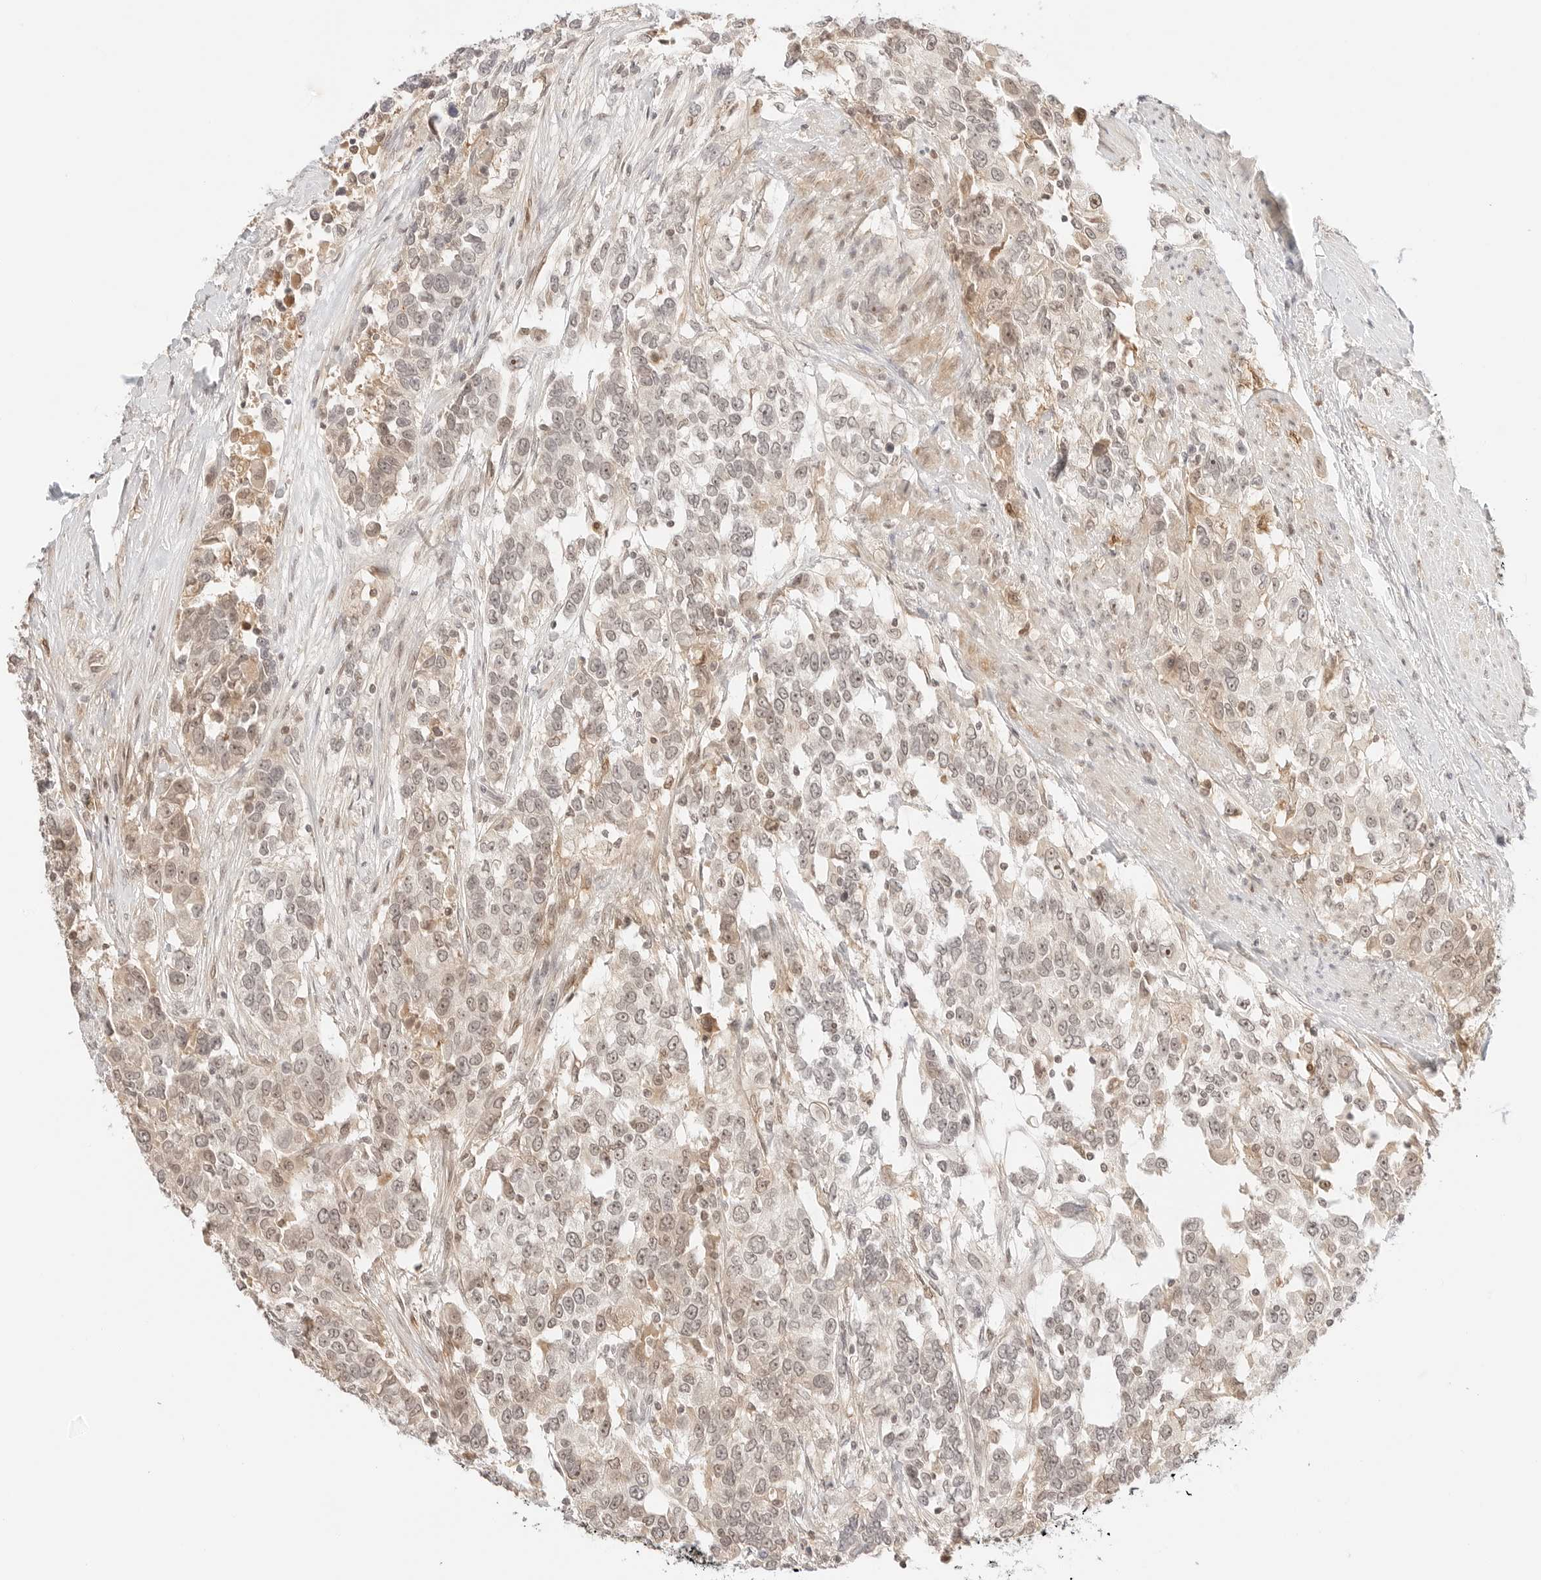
{"staining": {"intensity": "moderate", "quantity": "<25%", "location": "cytoplasmic/membranous,nuclear"}, "tissue": "urothelial cancer", "cell_type": "Tumor cells", "image_type": "cancer", "snomed": [{"axis": "morphology", "description": "Urothelial carcinoma, High grade"}, {"axis": "topography", "description": "Urinary bladder"}], "caption": "Tumor cells show low levels of moderate cytoplasmic/membranous and nuclear expression in about <25% of cells in urothelial carcinoma (high-grade). (DAB IHC with brightfield microscopy, high magnification).", "gene": "RPS6KL1", "patient": {"sex": "female", "age": 80}}